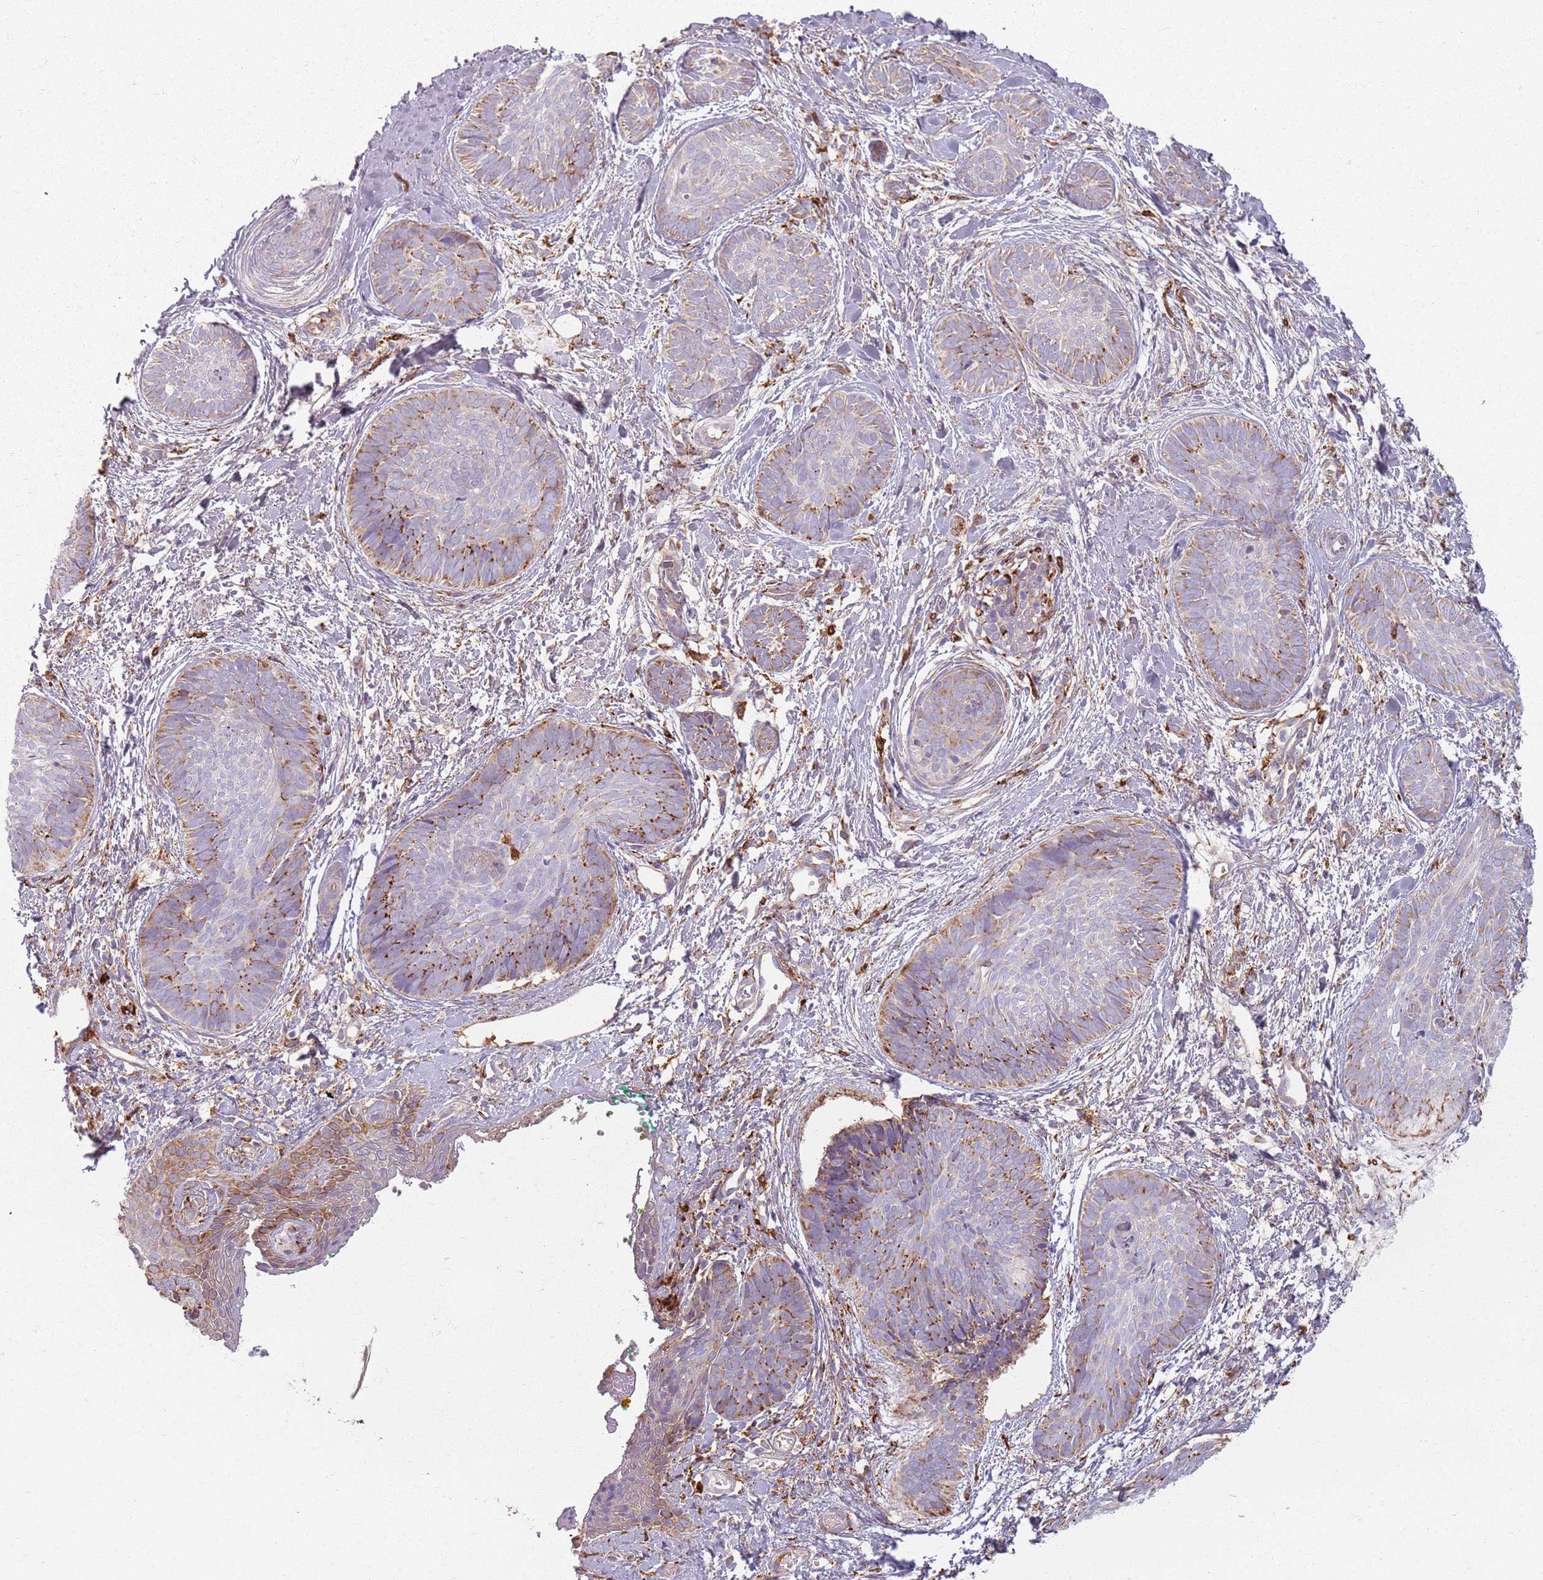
{"staining": {"intensity": "moderate", "quantity": "25%-75%", "location": "cytoplasmic/membranous"}, "tissue": "skin cancer", "cell_type": "Tumor cells", "image_type": "cancer", "snomed": [{"axis": "morphology", "description": "Basal cell carcinoma"}, {"axis": "topography", "description": "Skin"}], "caption": "DAB immunohistochemical staining of skin cancer reveals moderate cytoplasmic/membranous protein staining in about 25%-75% of tumor cells.", "gene": "COLGALT1", "patient": {"sex": "female", "age": 81}}